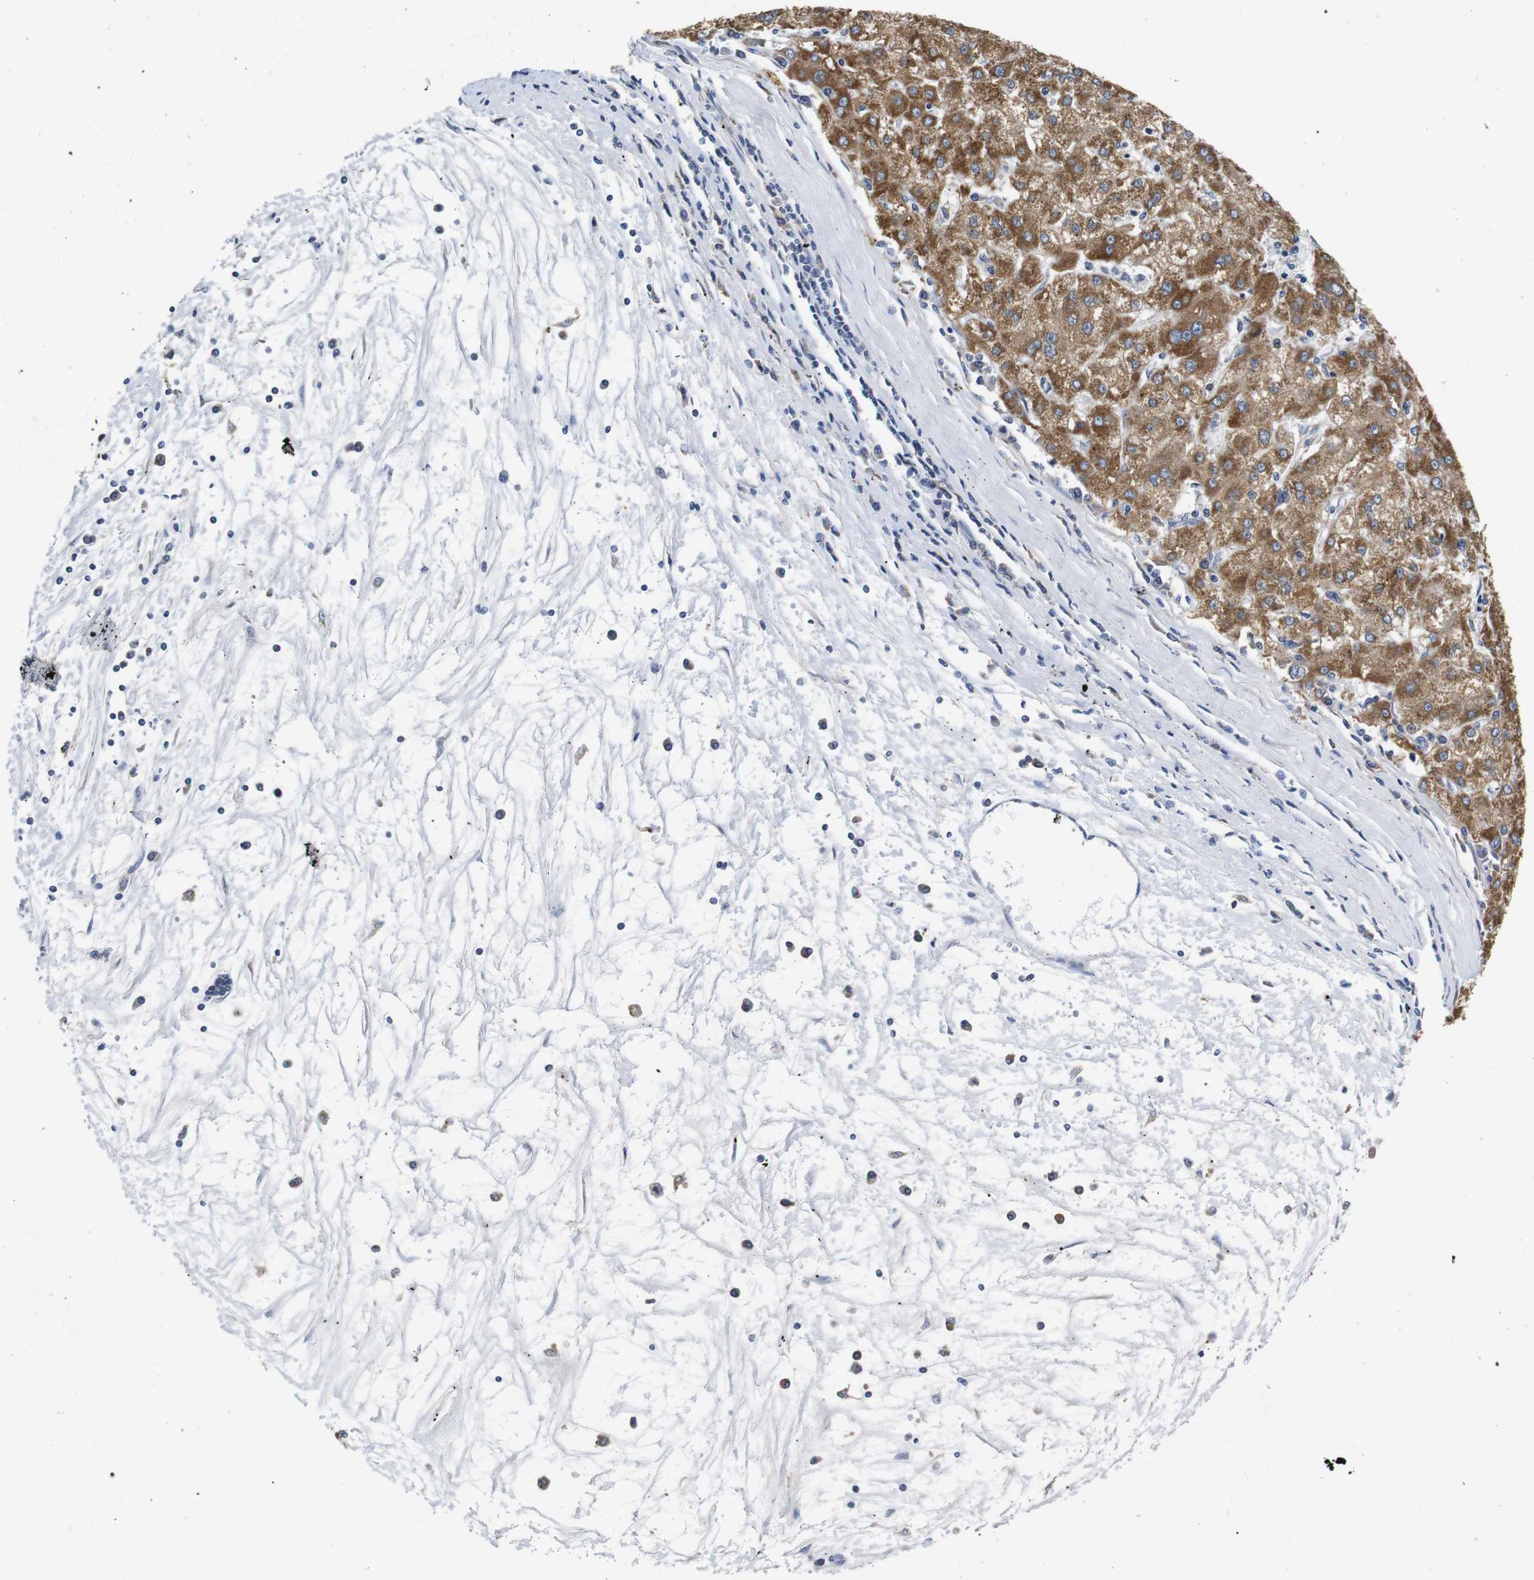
{"staining": {"intensity": "moderate", "quantity": ">75%", "location": "cytoplasmic/membranous"}, "tissue": "liver cancer", "cell_type": "Tumor cells", "image_type": "cancer", "snomed": [{"axis": "morphology", "description": "Carcinoma, Hepatocellular, NOS"}, {"axis": "topography", "description": "Liver"}], "caption": "Immunohistochemical staining of liver cancer reveals medium levels of moderate cytoplasmic/membranous protein expression in approximately >75% of tumor cells. The protein of interest is shown in brown color, while the nuclei are stained blue.", "gene": "MARCHF7", "patient": {"sex": "male", "age": 72}}